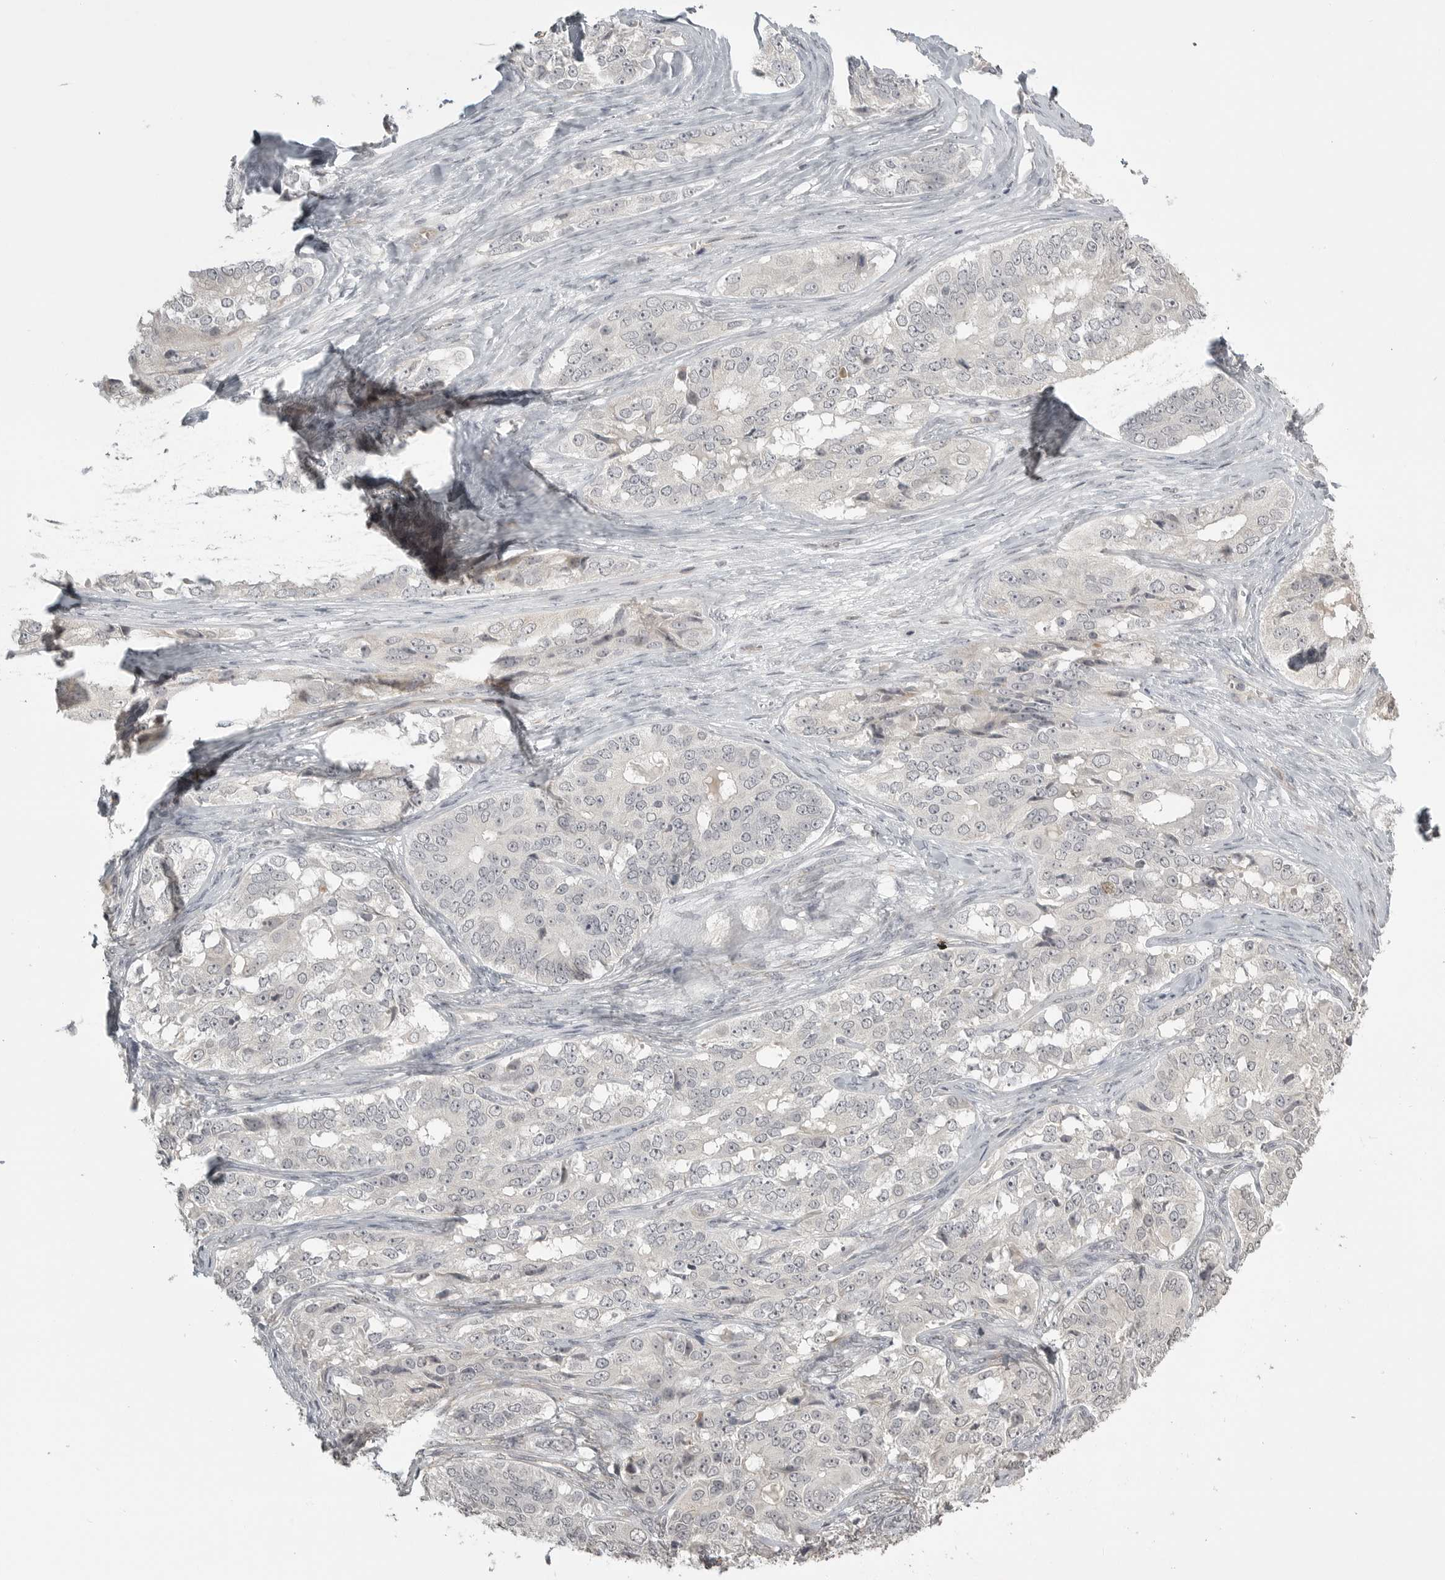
{"staining": {"intensity": "negative", "quantity": "none", "location": "none"}, "tissue": "ovarian cancer", "cell_type": "Tumor cells", "image_type": "cancer", "snomed": [{"axis": "morphology", "description": "Carcinoma, endometroid"}, {"axis": "topography", "description": "Ovary"}], "caption": "There is no significant positivity in tumor cells of ovarian endometroid carcinoma.", "gene": "SMG8", "patient": {"sex": "female", "age": 51}}